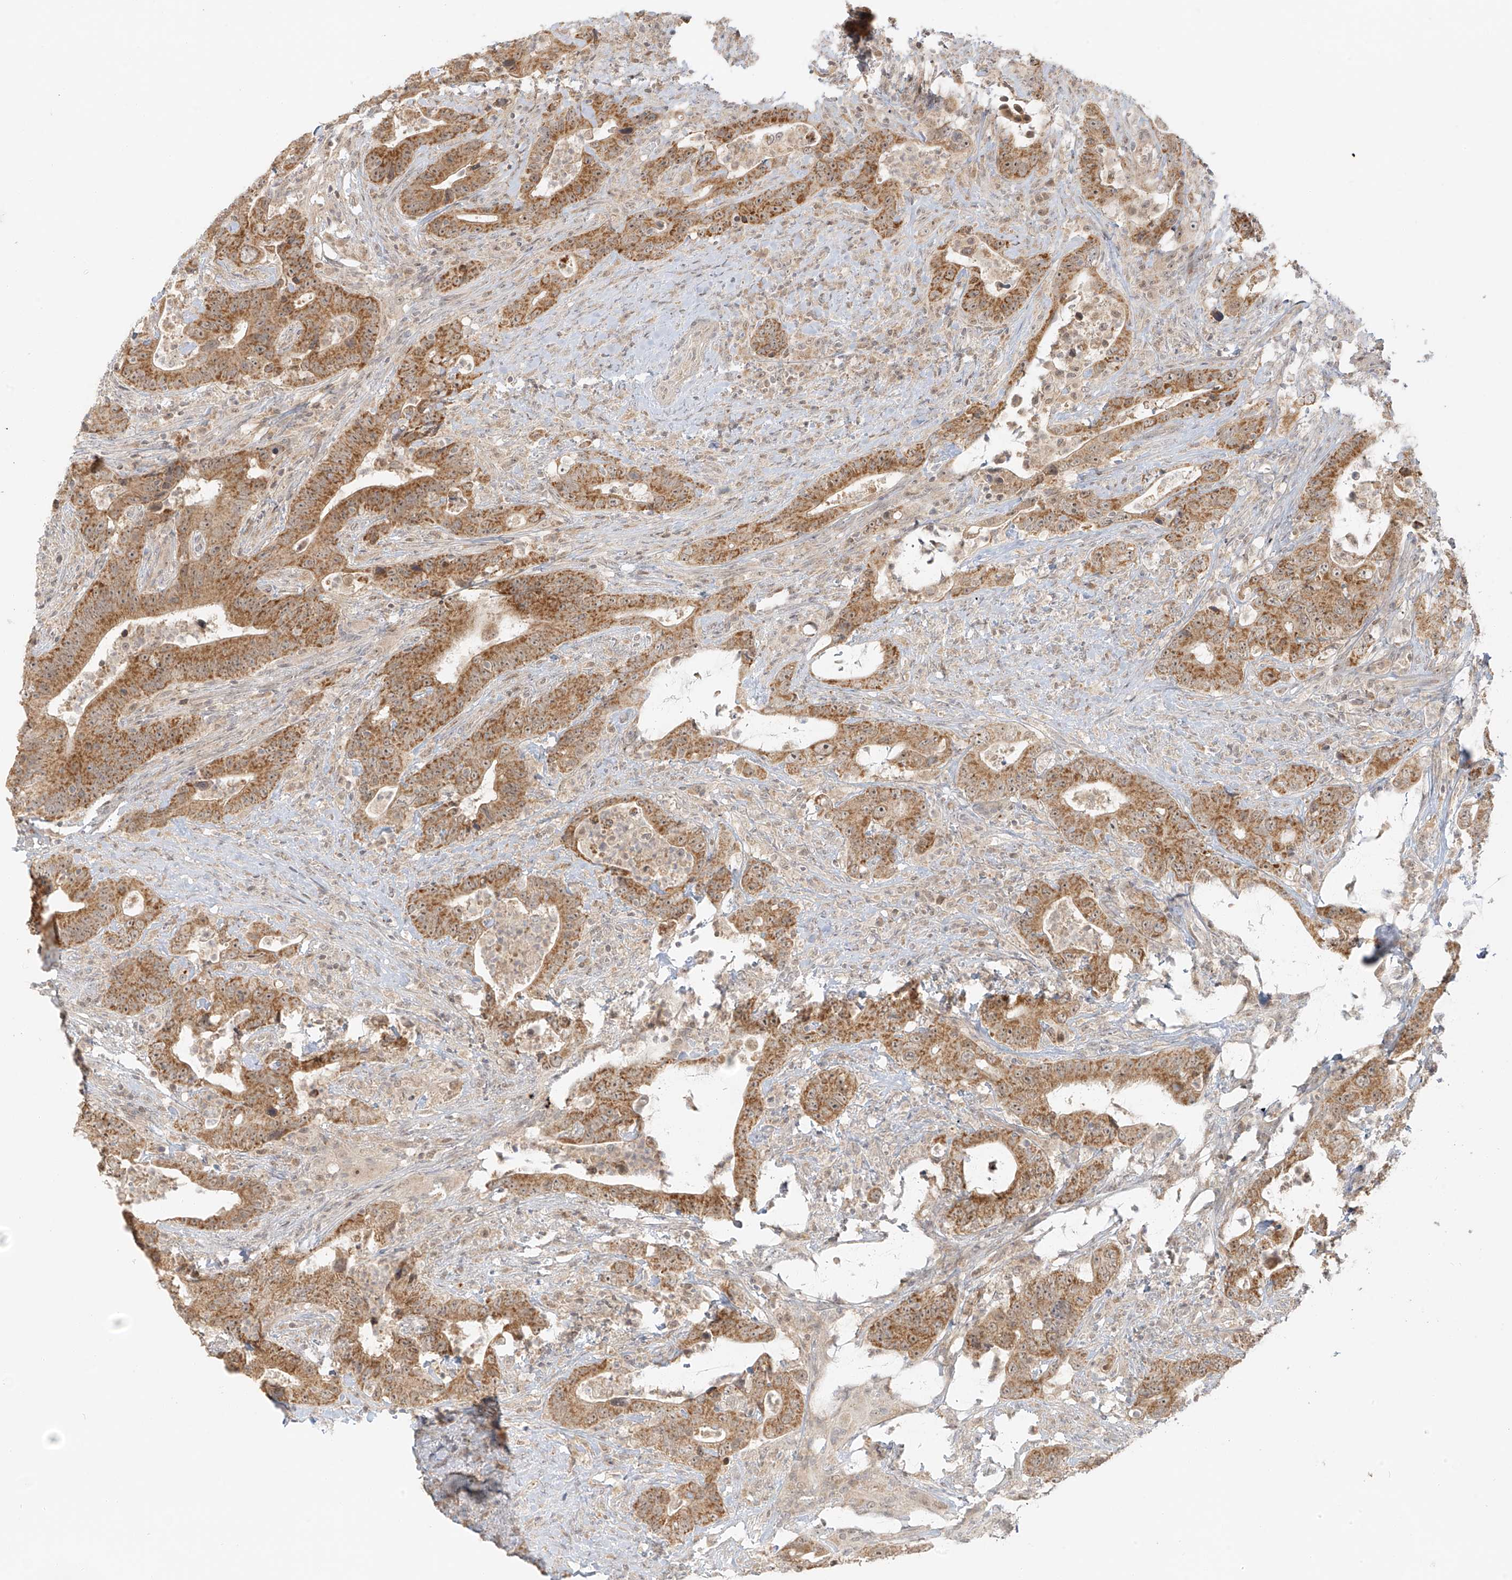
{"staining": {"intensity": "moderate", "quantity": ">75%", "location": "cytoplasmic/membranous"}, "tissue": "colorectal cancer", "cell_type": "Tumor cells", "image_type": "cancer", "snomed": [{"axis": "morphology", "description": "Adenocarcinoma, NOS"}, {"axis": "topography", "description": "Colon"}], "caption": "A brown stain shows moderate cytoplasmic/membranous staining of a protein in human adenocarcinoma (colorectal) tumor cells. (Stains: DAB (3,3'-diaminobenzidine) in brown, nuclei in blue, Microscopy: brightfield microscopy at high magnification).", "gene": "MIPEP", "patient": {"sex": "female", "age": 75}}